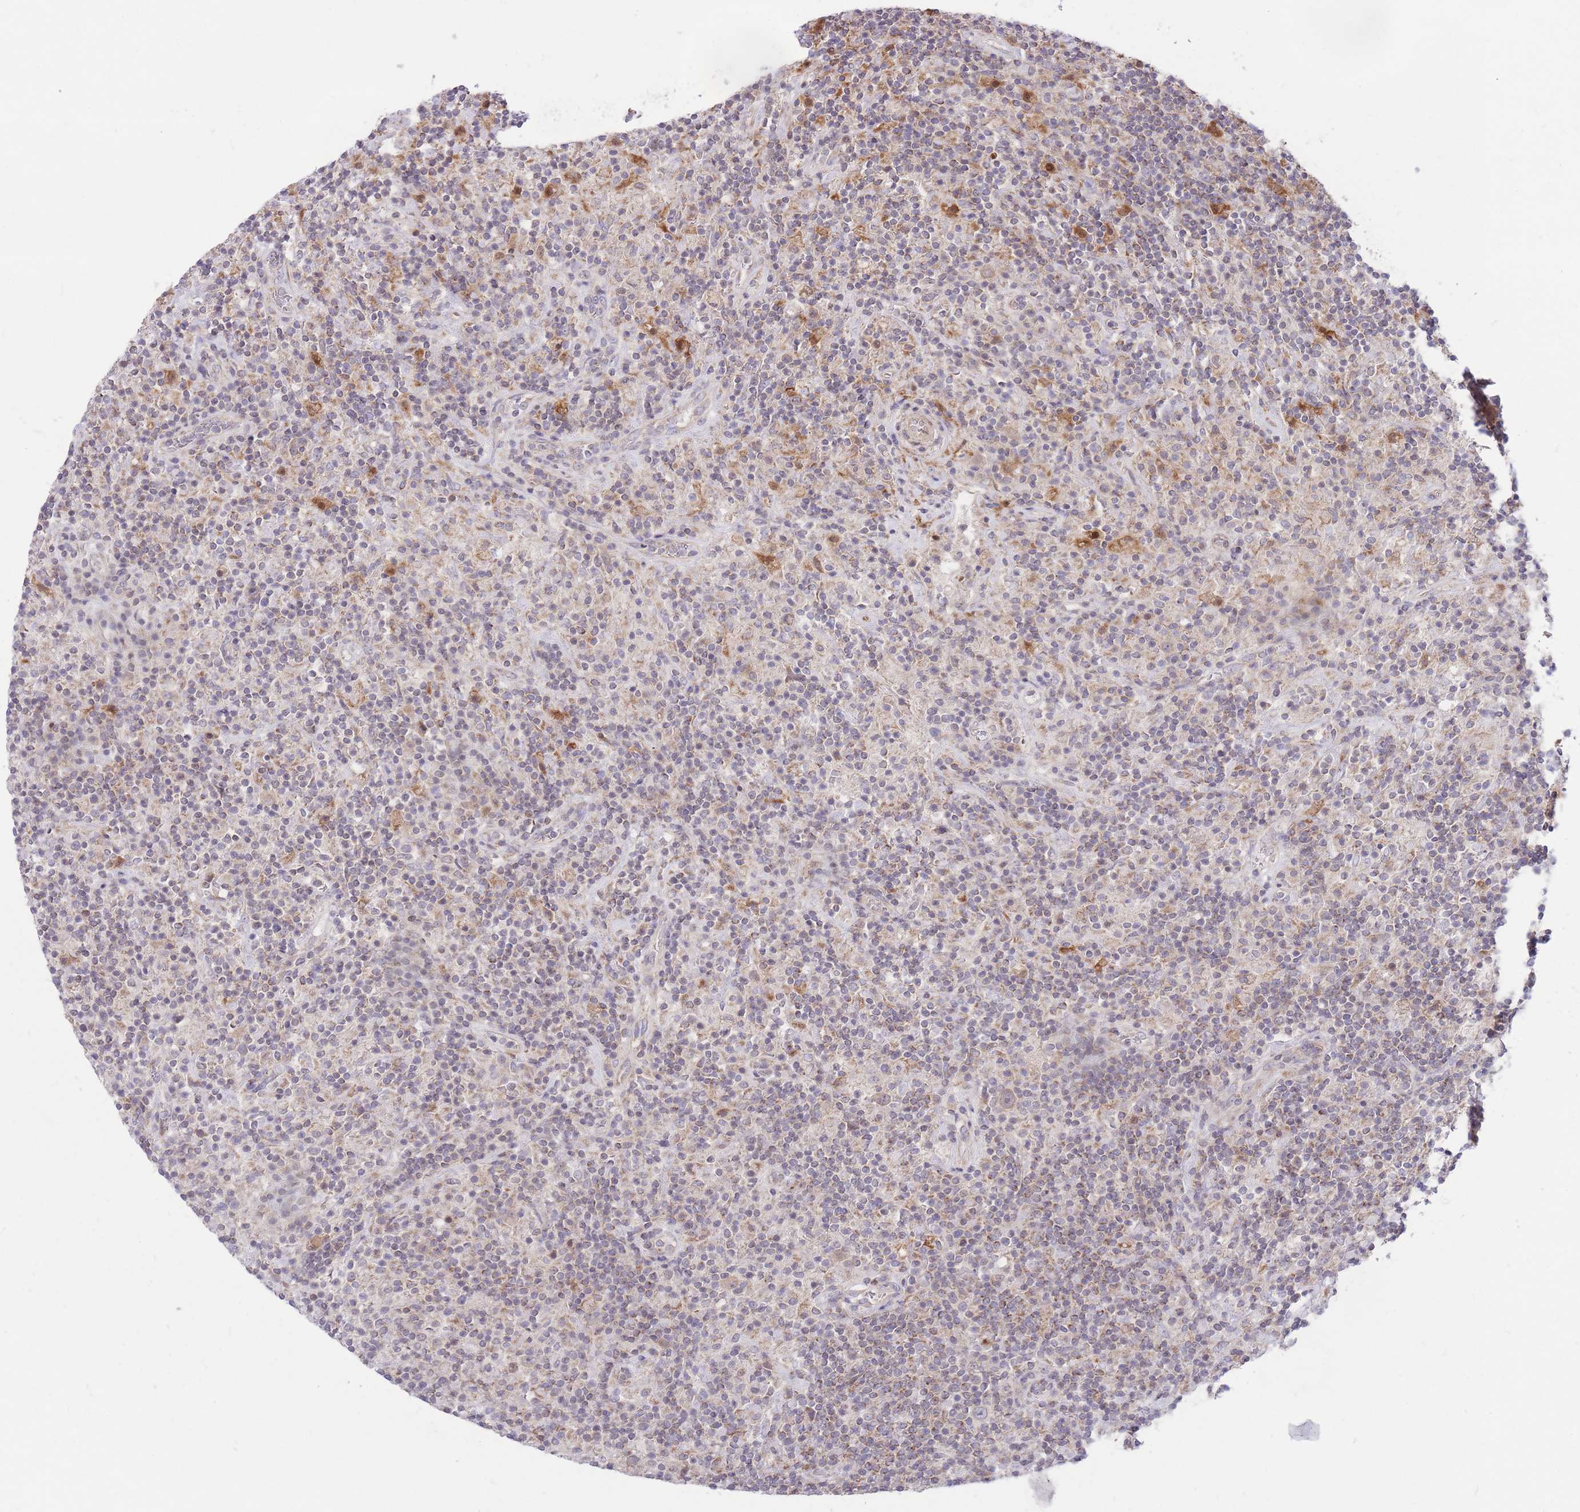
{"staining": {"intensity": "negative", "quantity": "none", "location": "none"}, "tissue": "lymphoma", "cell_type": "Tumor cells", "image_type": "cancer", "snomed": [{"axis": "morphology", "description": "Hodgkin's disease, NOS"}, {"axis": "topography", "description": "Lymph node"}], "caption": "Immunohistochemical staining of human Hodgkin's disease displays no significant expression in tumor cells.", "gene": "BOLA2B", "patient": {"sex": "male", "age": 70}}